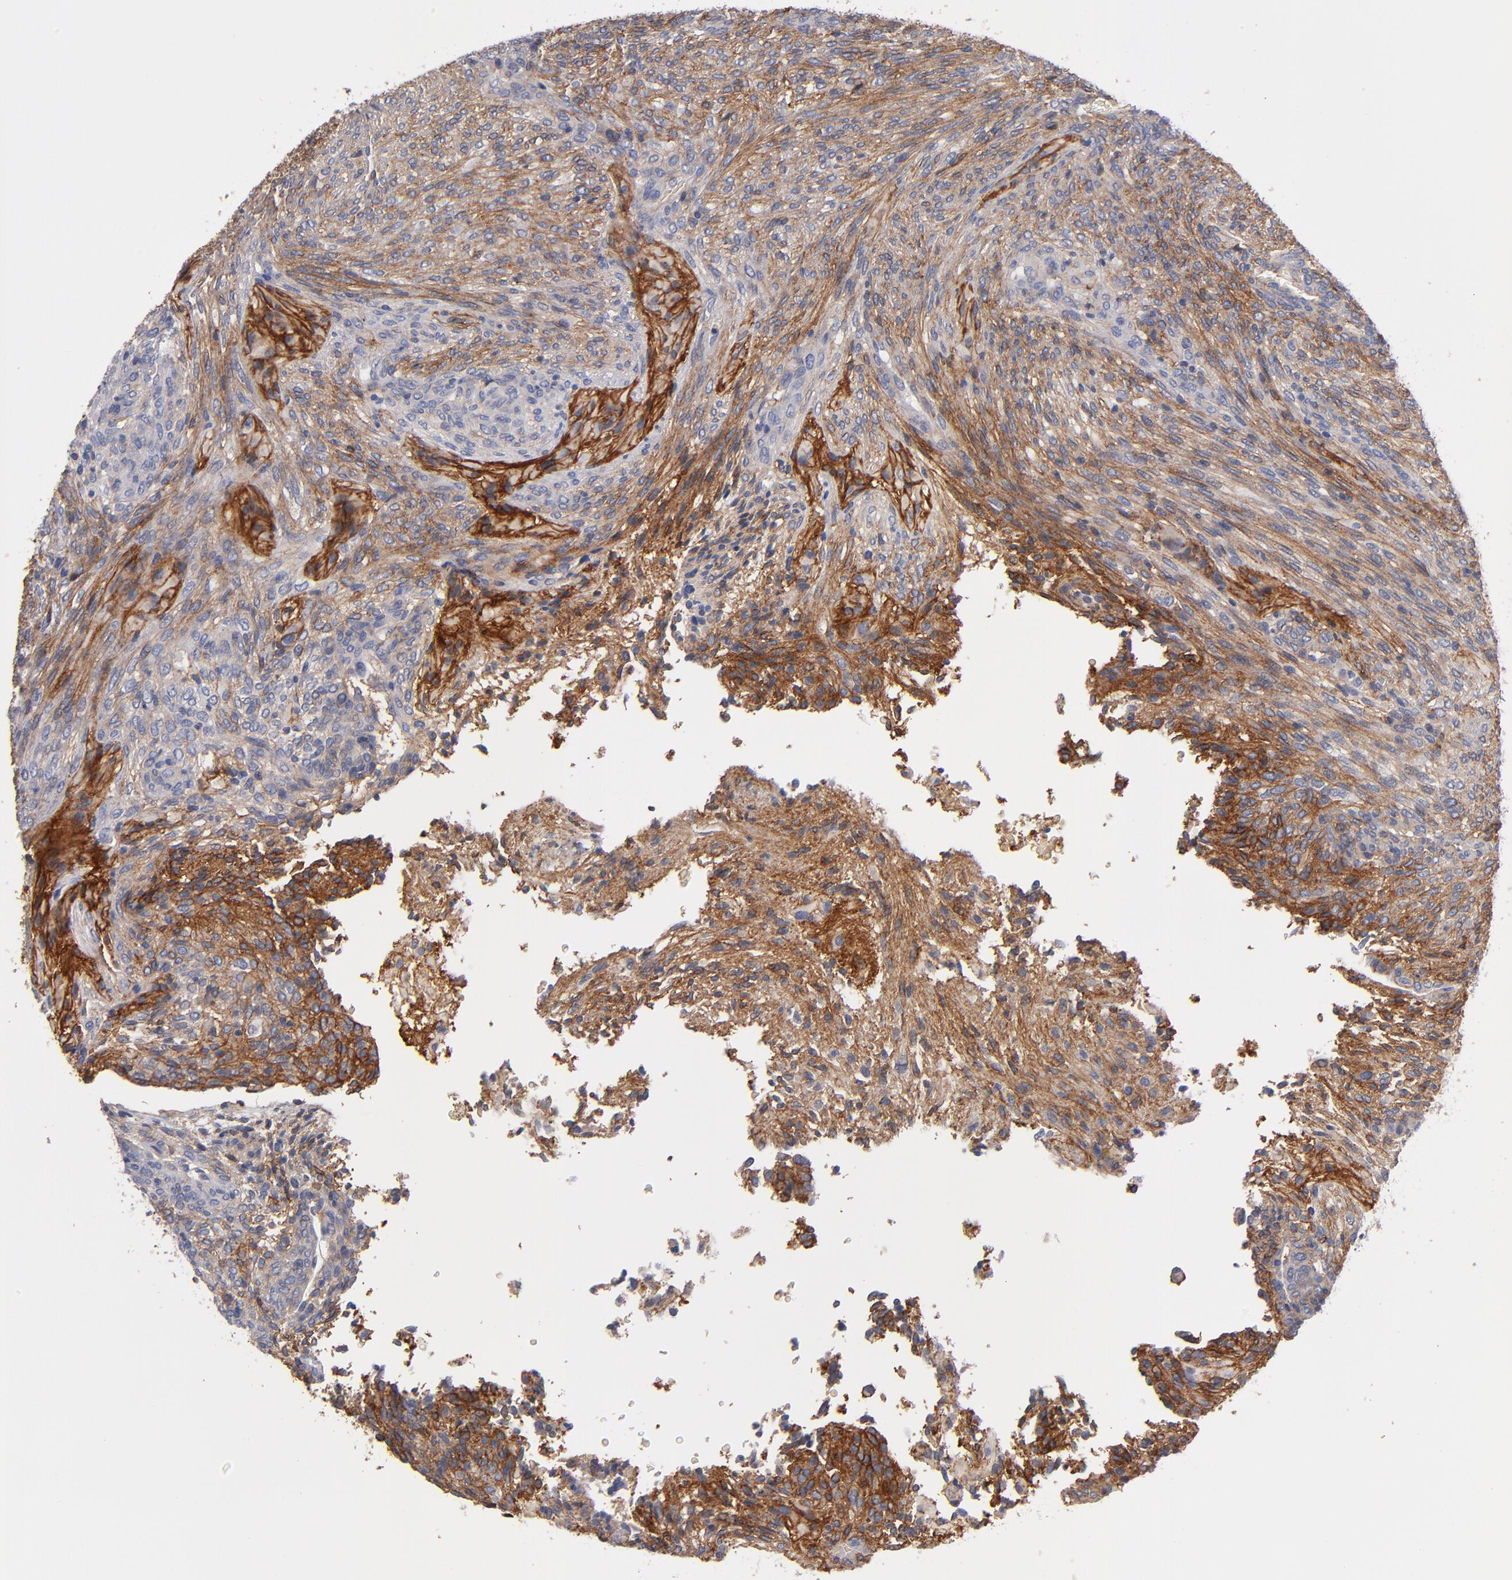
{"staining": {"intensity": "strong", "quantity": "25%-75%", "location": "cytoplasmic/membranous"}, "tissue": "glioma", "cell_type": "Tumor cells", "image_type": "cancer", "snomed": [{"axis": "morphology", "description": "Glioma, malignant, High grade"}, {"axis": "topography", "description": "Cerebral cortex"}], "caption": "IHC histopathology image of human malignant high-grade glioma stained for a protein (brown), which displays high levels of strong cytoplasmic/membranous positivity in approximately 25%-75% of tumor cells.", "gene": "PLSCR4", "patient": {"sex": "female", "age": 55}}